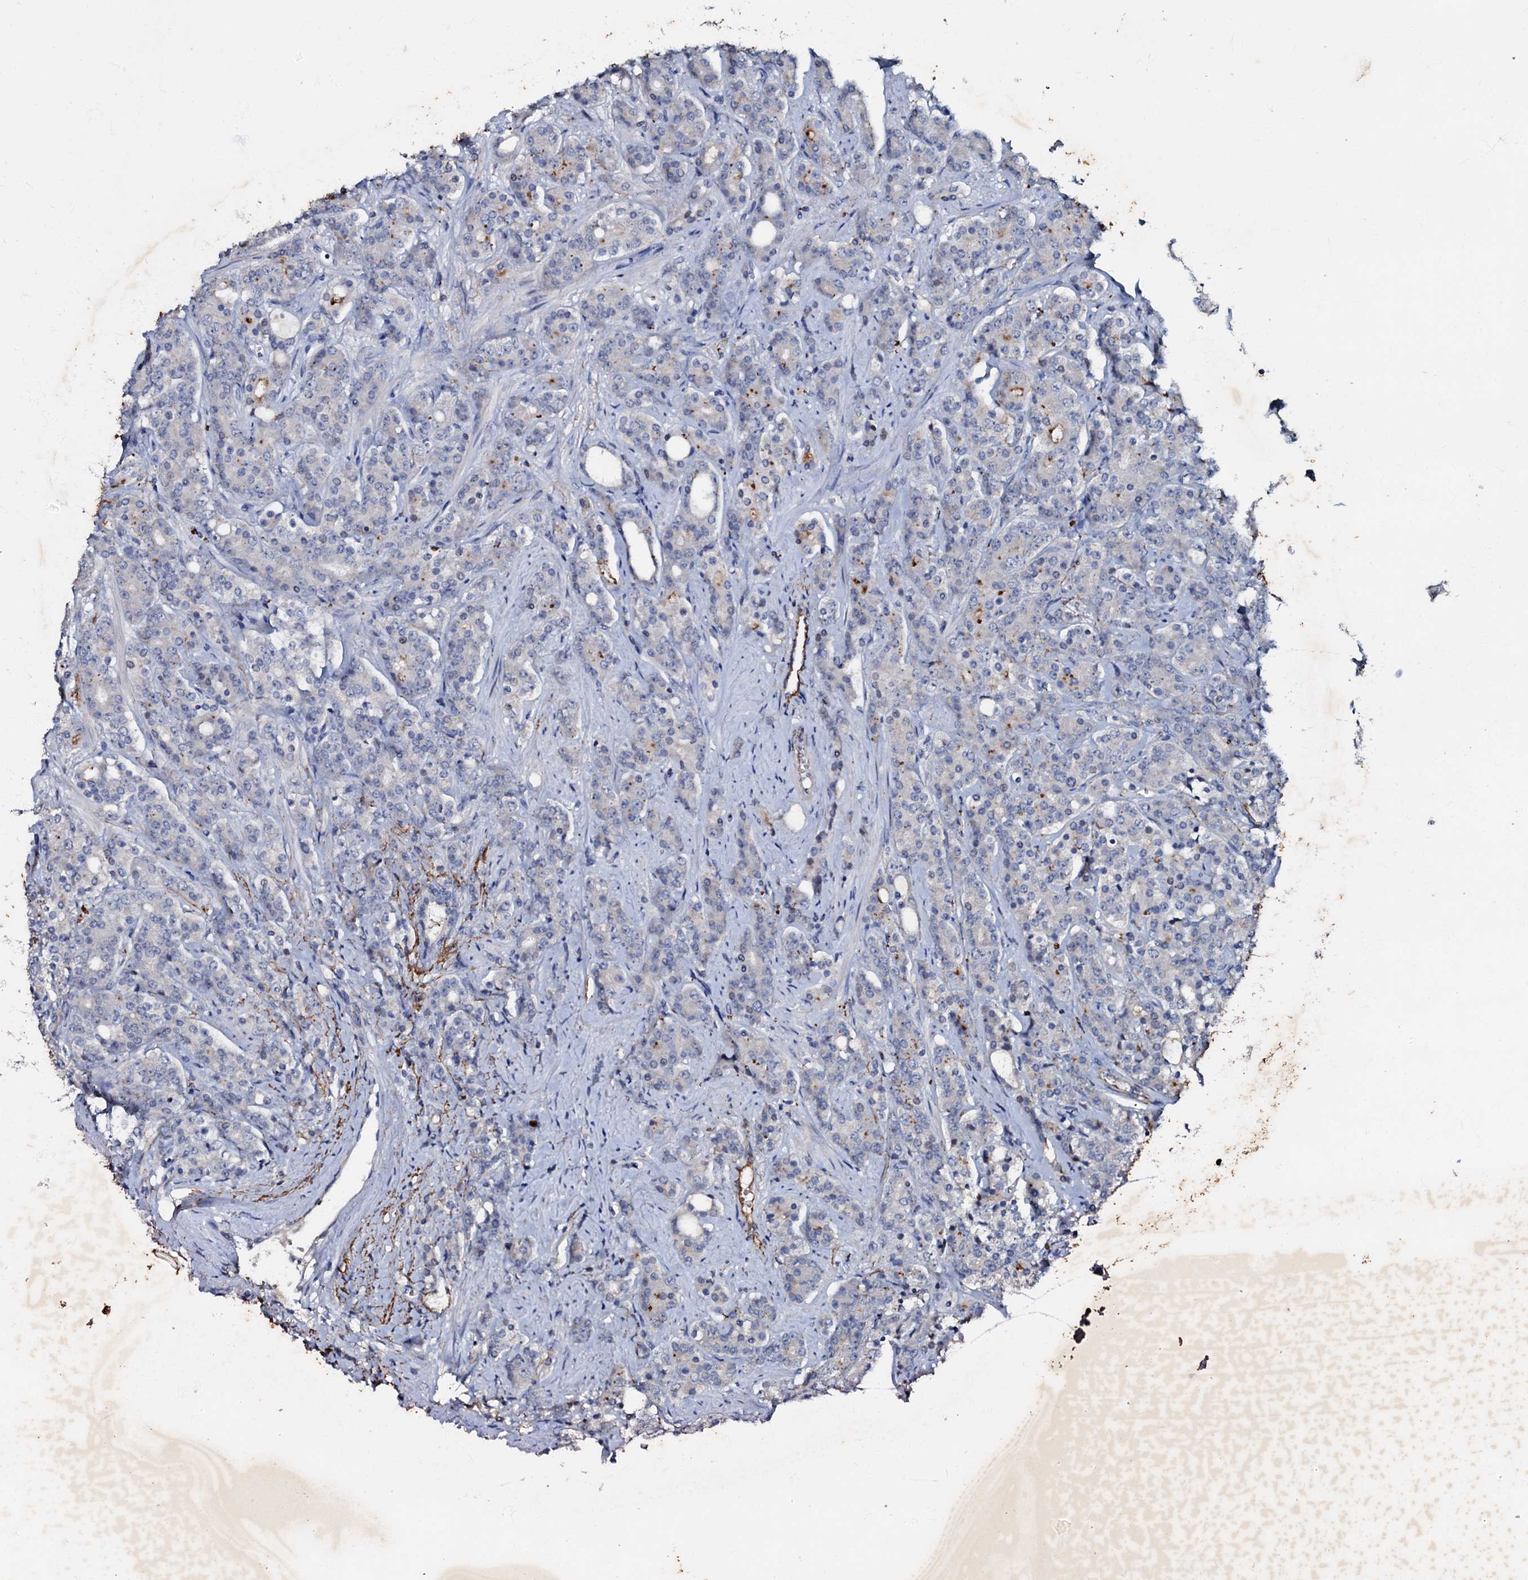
{"staining": {"intensity": "negative", "quantity": "none", "location": "none"}, "tissue": "prostate cancer", "cell_type": "Tumor cells", "image_type": "cancer", "snomed": [{"axis": "morphology", "description": "Adenocarcinoma, High grade"}, {"axis": "topography", "description": "Prostate"}], "caption": "A histopathology image of human prostate high-grade adenocarcinoma is negative for staining in tumor cells. (DAB (3,3'-diaminobenzidine) IHC with hematoxylin counter stain).", "gene": "MANSC4", "patient": {"sex": "male", "age": 62}}